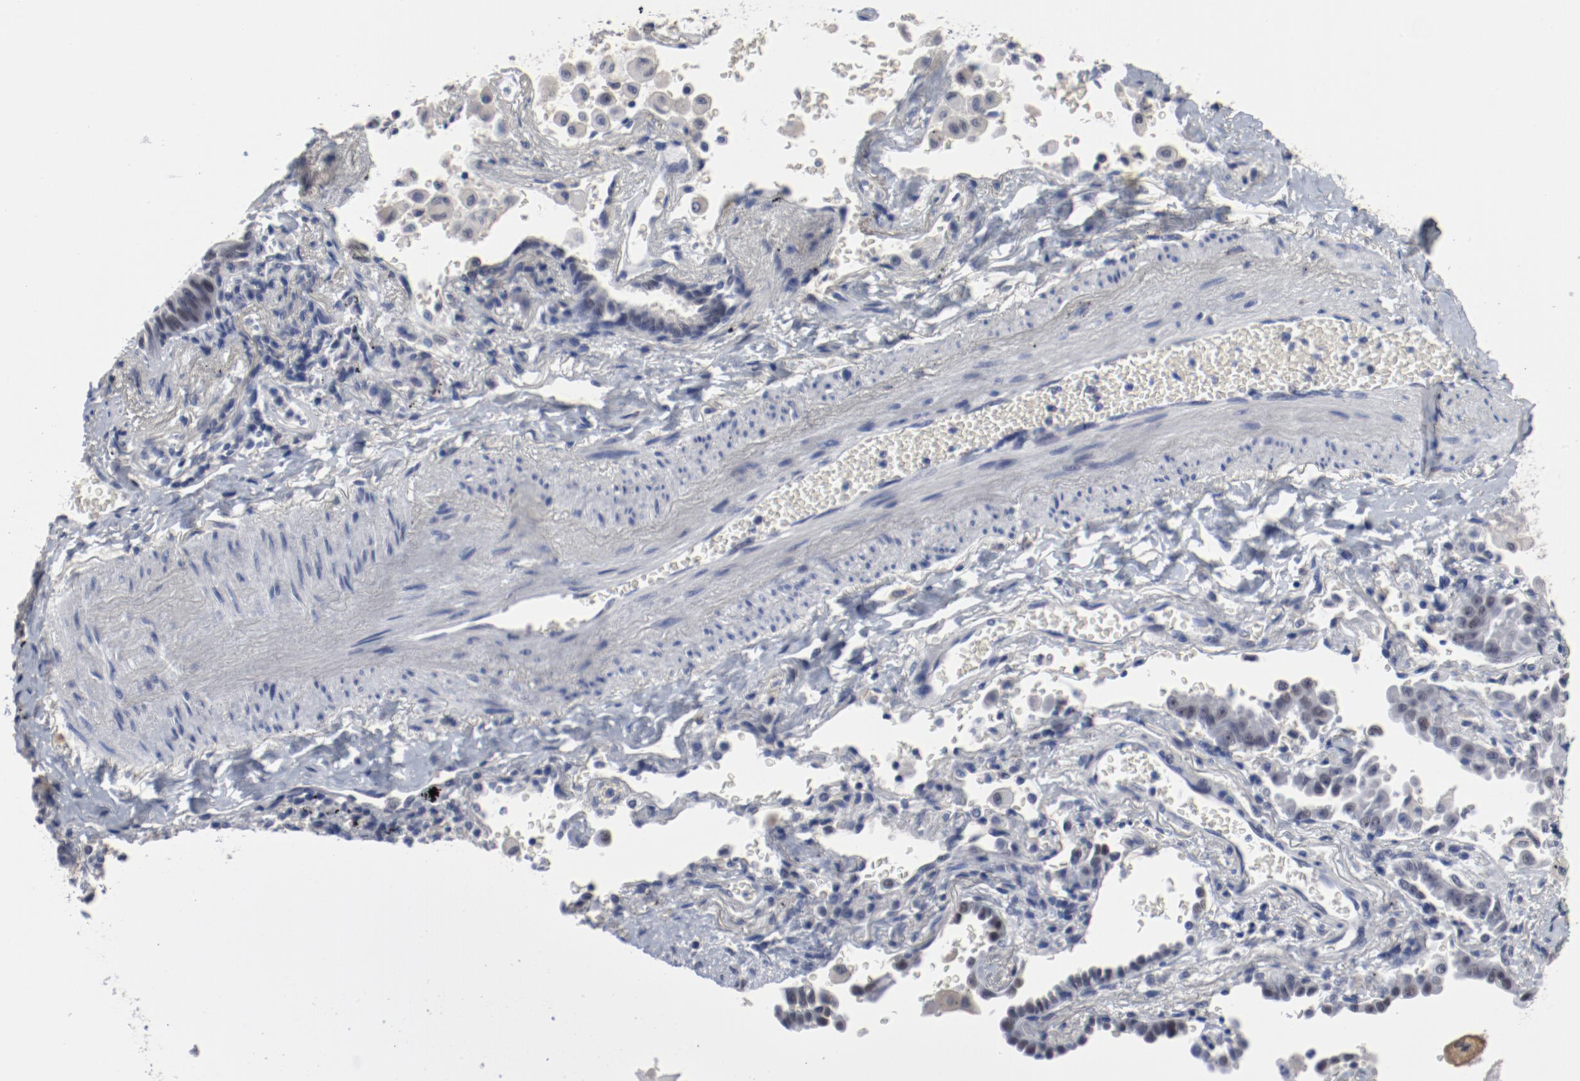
{"staining": {"intensity": "negative", "quantity": "none", "location": "none"}, "tissue": "lung cancer", "cell_type": "Tumor cells", "image_type": "cancer", "snomed": [{"axis": "morphology", "description": "Adenocarcinoma, NOS"}, {"axis": "topography", "description": "Lung"}], "caption": "DAB immunohistochemical staining of human lung cancer (adenocarcinoma) demonstrates no significant expression in tumor cells.", "gene": "ANKLE2", "patient": {"sex": "female", "age": 64}}